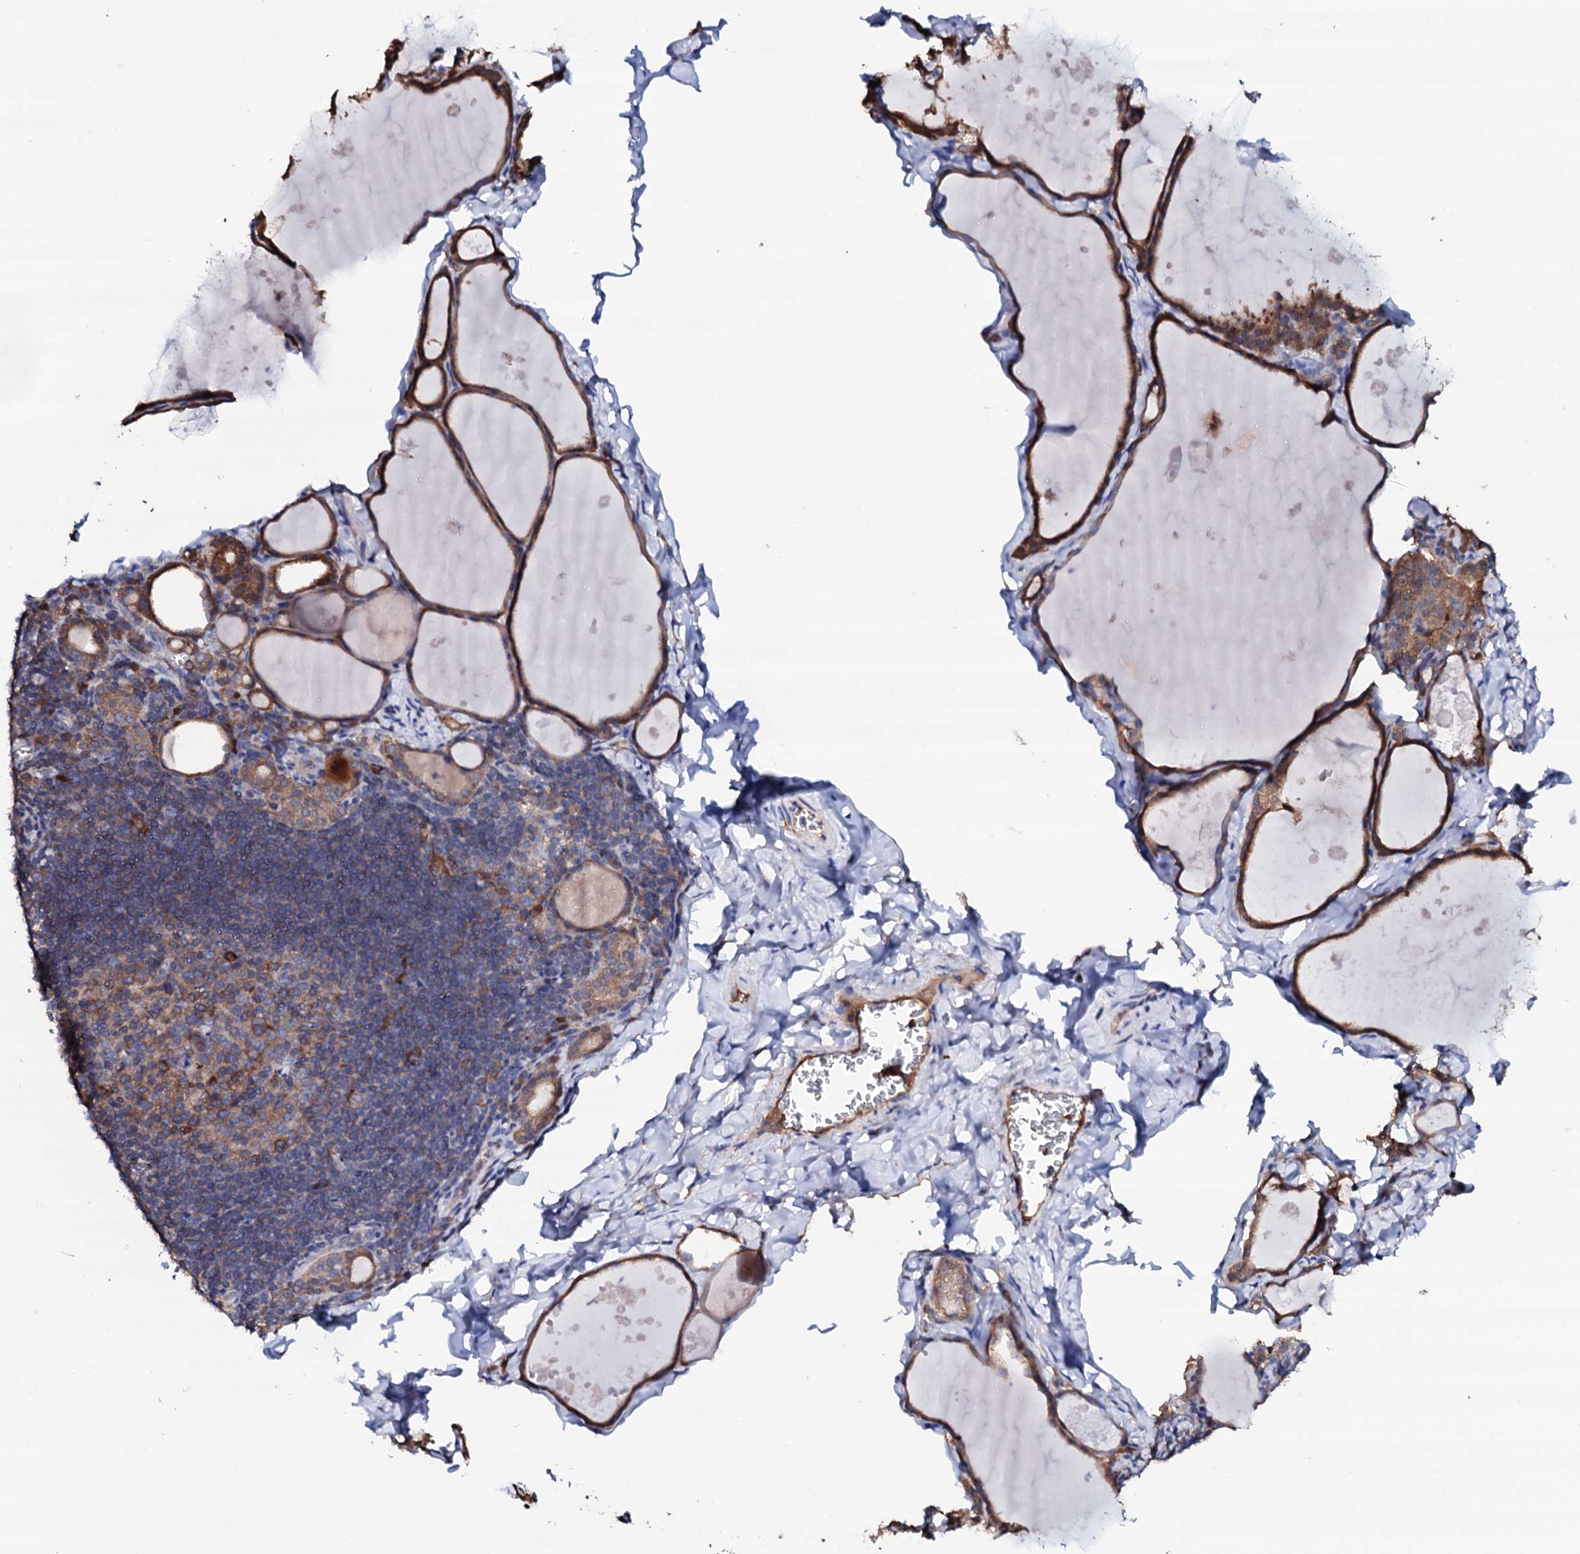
{"staining": {"intensity": "moderate", "quantity": ">75%", "location": "cytoplasmic/membranous"}, "tissue": "thyroid gland", "cell_type": "Glandular cells", "image_type": "normal", "snomed": [{"axis": "morphology", "description": "Normal tissue, NOS"}, {"axis": "topography", "description": "Thyroid gland"}], "caption": "Protein positivity by immunohistochemistry exhibits moderate cytoplasmic/membranous expression in about >75% of glandular cells in unremarkable thyroid gland.", "gene": "TCAF2C", "patient": {"sex": "male", "age": 56}}